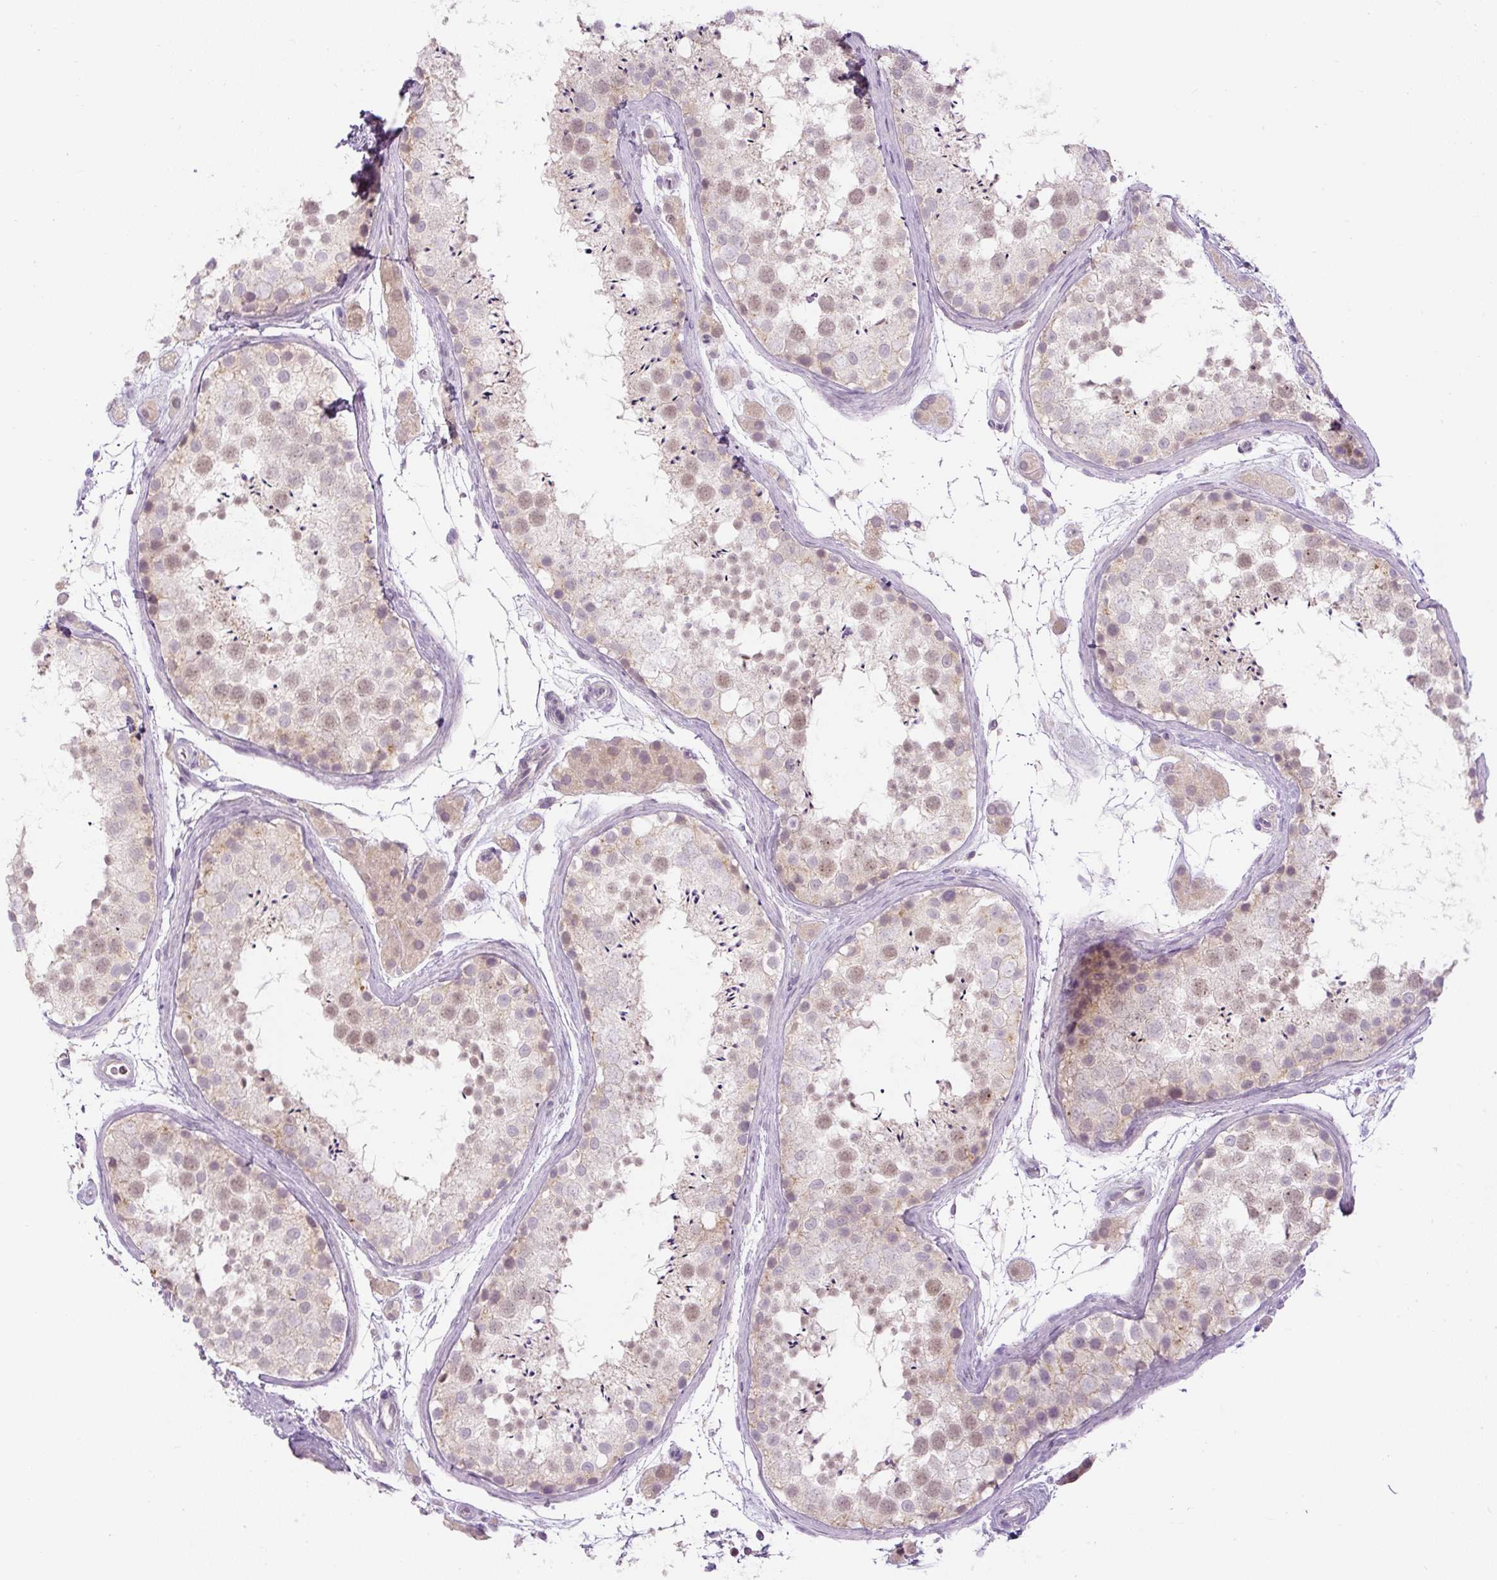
{"staining": {"intensity": "weak", "quantity": "25%-75%", "location": "cytoplasmic/membranous,nuclear"}, "tissue": "testis", "cell_type": "Cells in seminiferous ducts", "image_type": "normal", "snomed": [{"axis": "morphology", "description": "Normal tissue, NOS"}, {"axis": "topography", "description": "Testis"}], "caption": "Protein analysis of unremarkable testis exhibits weak cytoplasmic/membranous,nuclear expression in approximately 25%-75% of cells in seminiferous ducts.", "gene": "FABP7", "patient": {"sex": "male", "age": 41}}